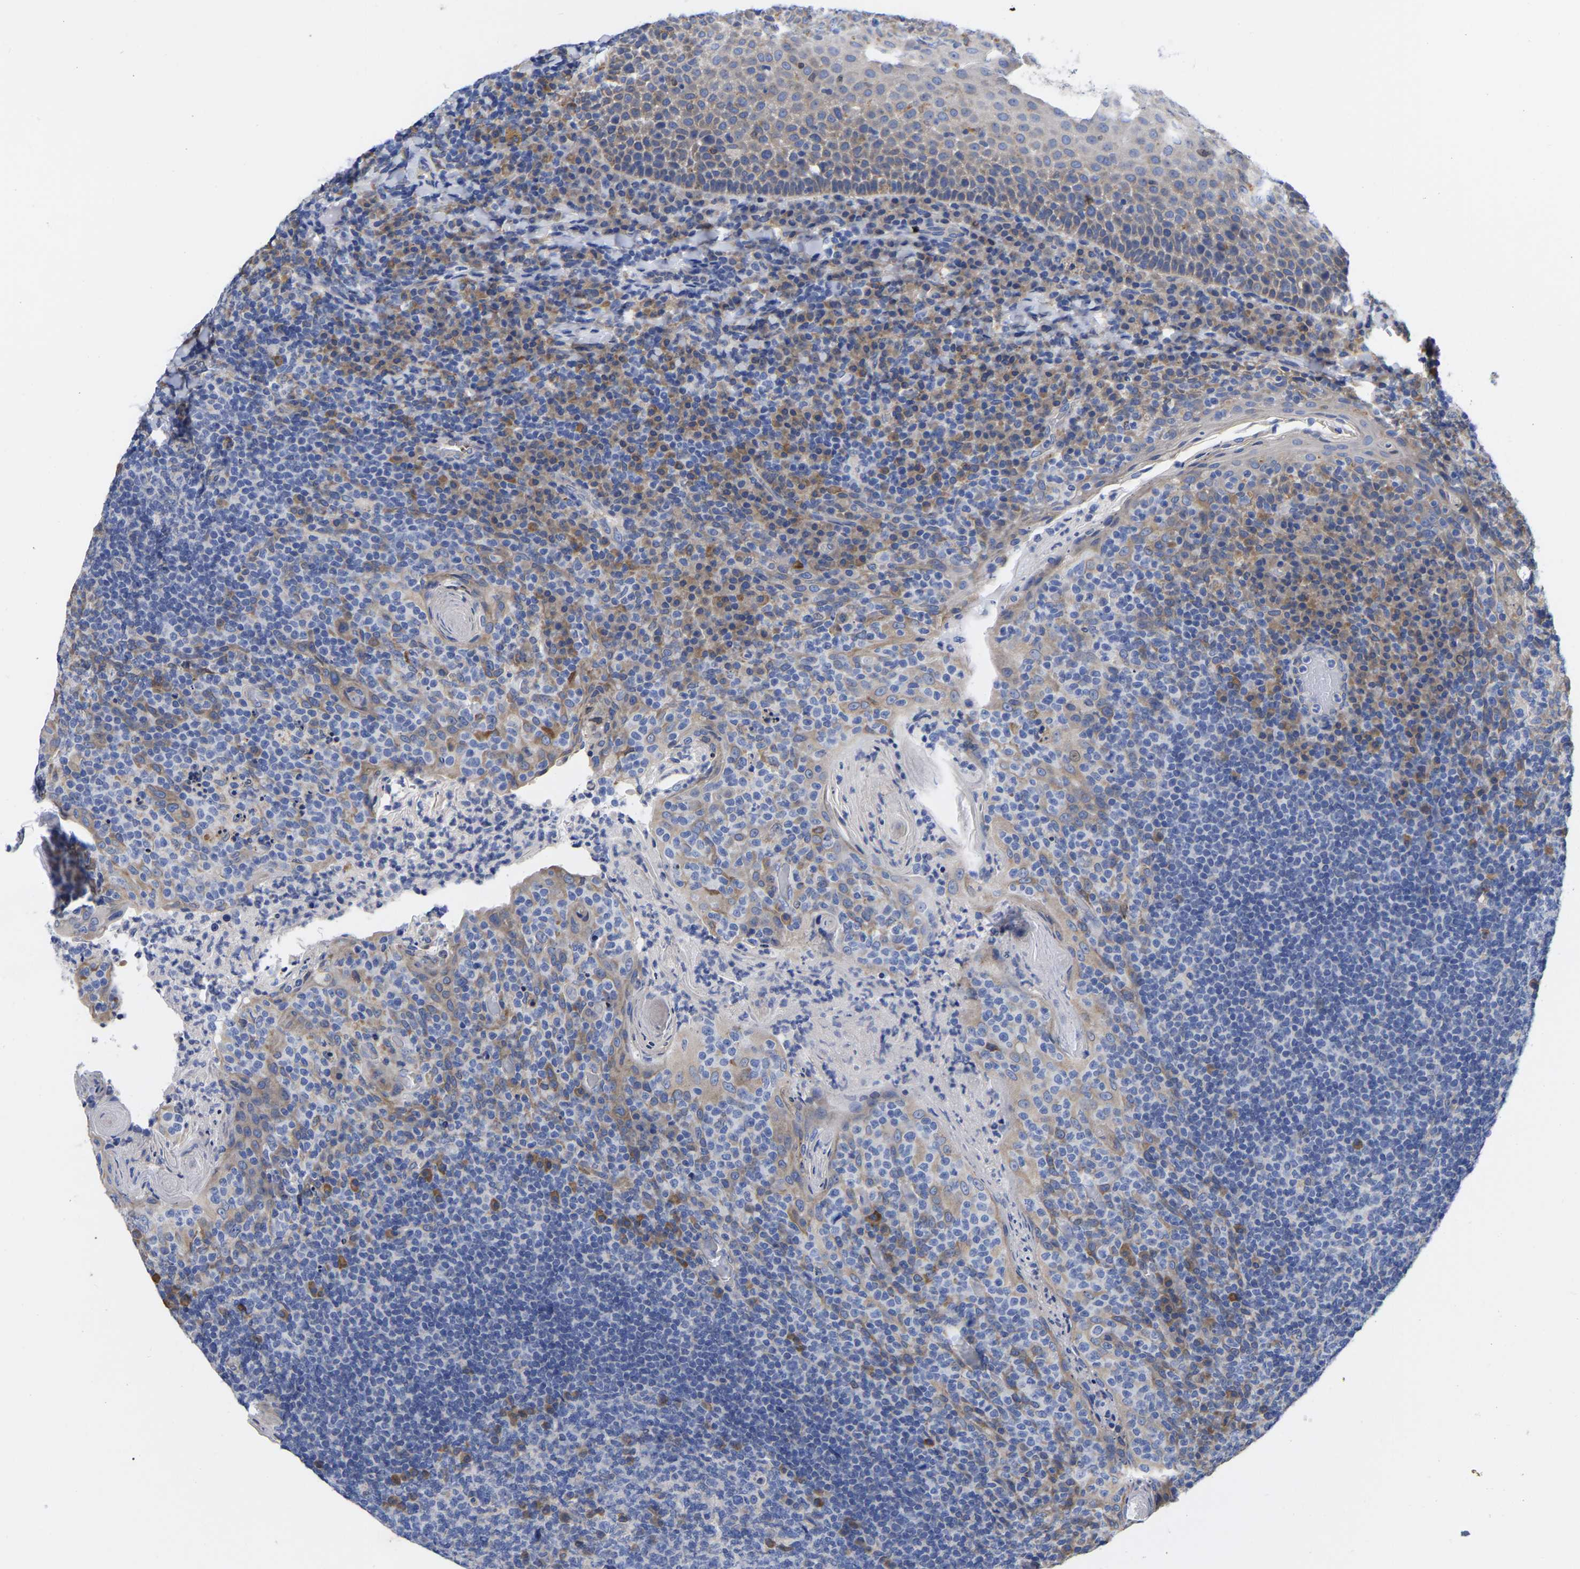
{"staining": {"intensity": "moderate", "quantity": "<25%", "location": "cytoplasmic/membranous"}, "tissue": "tonsil", "cell_type": "Germinal center cells", "image_type": "normal", "snomed": [{"axis": "morphology", "description": "Normal tissue, NOS"}, {"axis": "topography", "description": "Tonsil"}], "caption": "Protein staining exhibits moderate cytoplasmic/membranous staining in about <25% of germinal center cells in unremarkable tonsil.", "gene": "CFAP298", "patient": {"sex": "male", "age": 17}}